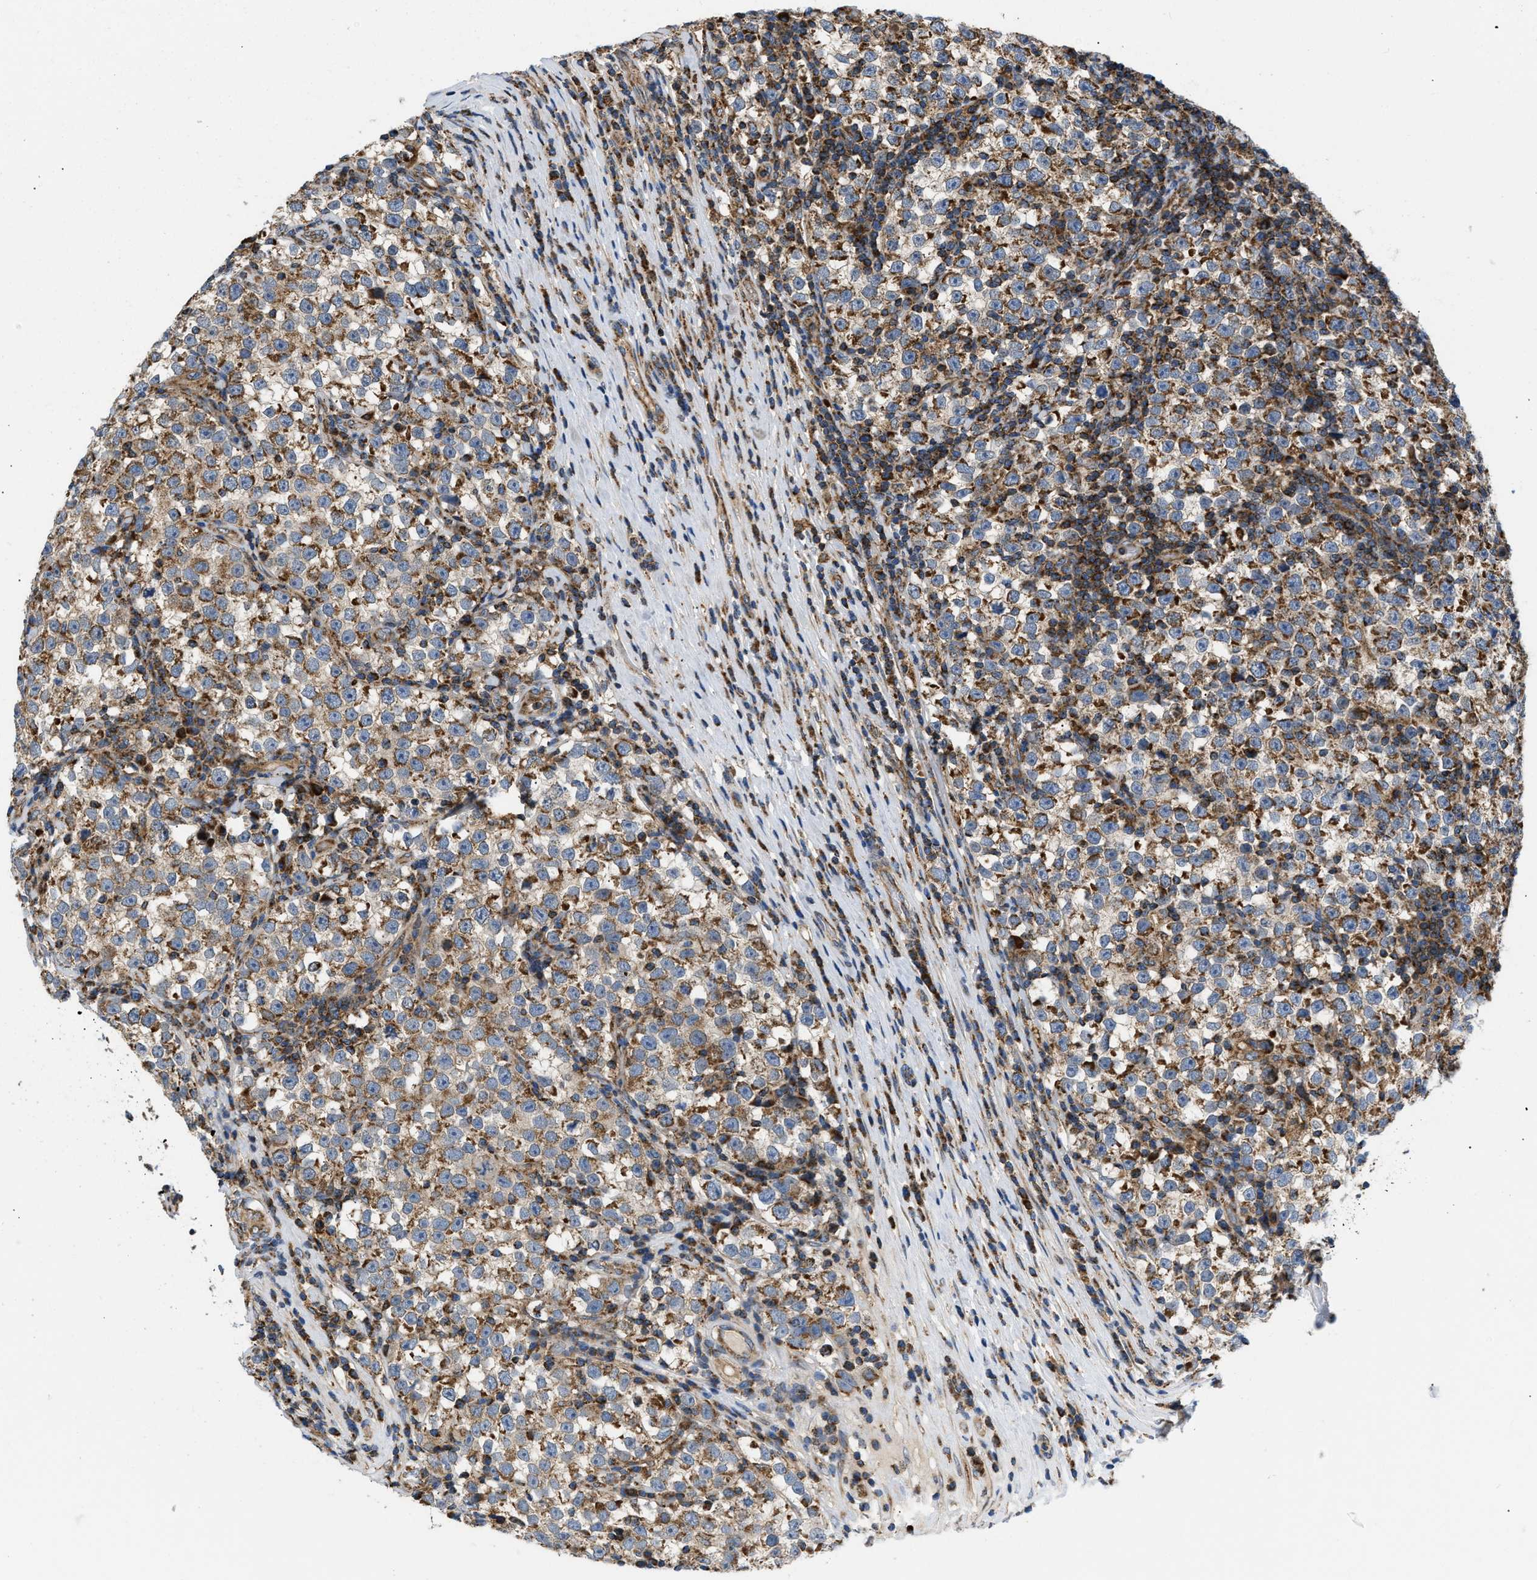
{"staining": {"intensity": "moderate", "quantity": ">75%", "location": "cytoplasmic/membranous"}, "tissue": "testis cancer", "cell_type": "Tumor cells", "image_type": "cancer", "snomed": [{"axis": "morphology", "description": "Normal tissue, NOS"}, {"axis": "morphology", "description": "Seminoma, NOS"}, {"axis": "topography", "description": "Testis"}], "caption": "Brown immunohistochemical staining in seminoma (testis) reveals moderate cytoplasmic/membranous expression in approximately >75% of tumor cells.", "gene": "OPTN", "patient": {"sex": "male", "age": 43}}